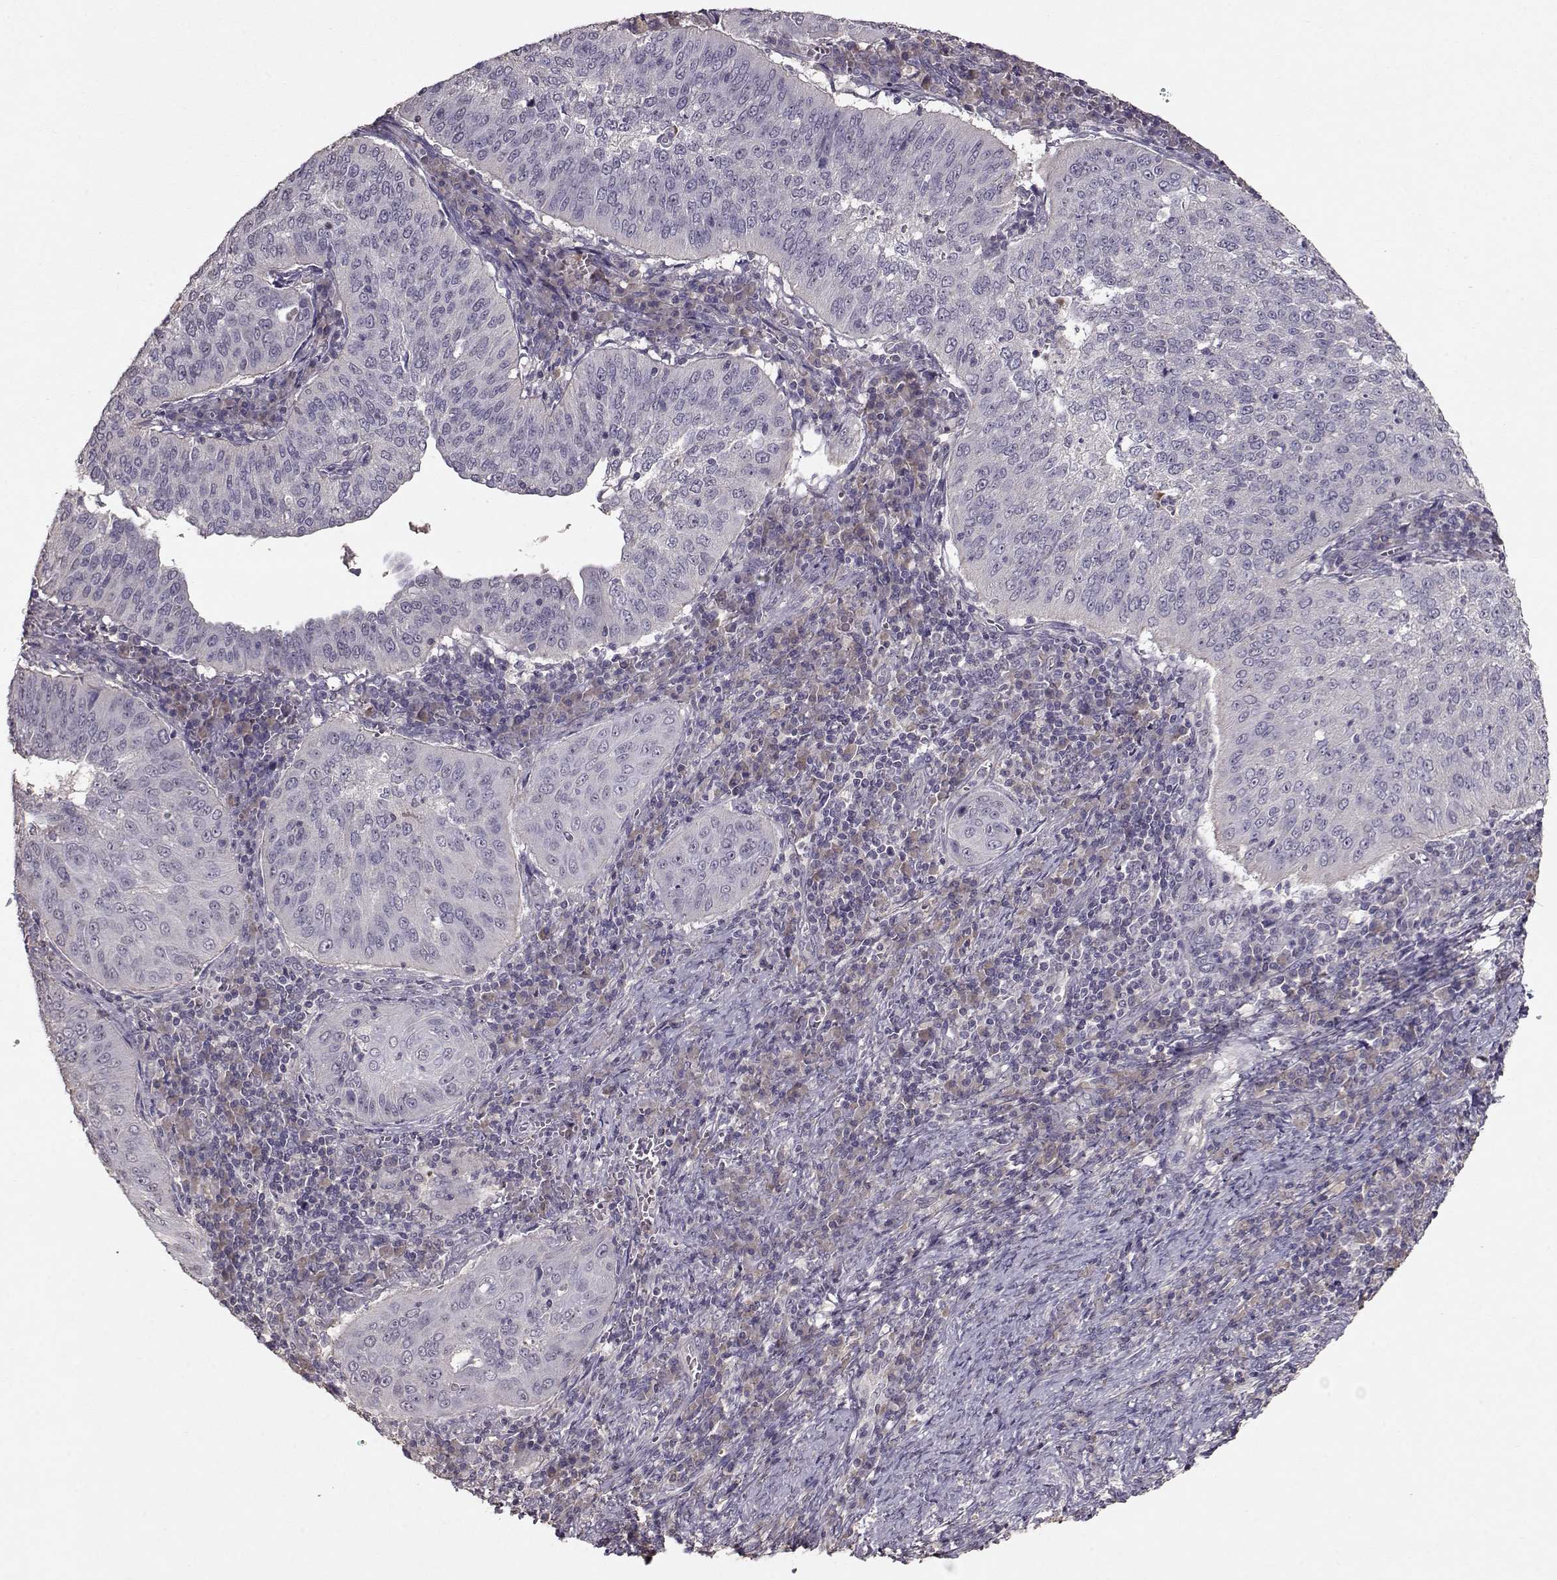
{"staining": {"intensity": "negative", "quantity": "none", "location": "none"}, "tissue": "cervical cancer", "cell_type": "Tumor cells", "image_type": "cancer", "snomed": [{"axis": "morphology", "description": "Squamous cell carcinoma, NOS"}, {"axis": "topography", "description": "Cervix"}], "caption": "Immunohistochemical staining of cervical cancer (squamous cell carcinoma) exhibits no significant expression in tumor cells. (DAB immunohistochemistry (IHC), high magnification).", "gene": "PMCH", "patient": {"sex": "female", "age": 39}}